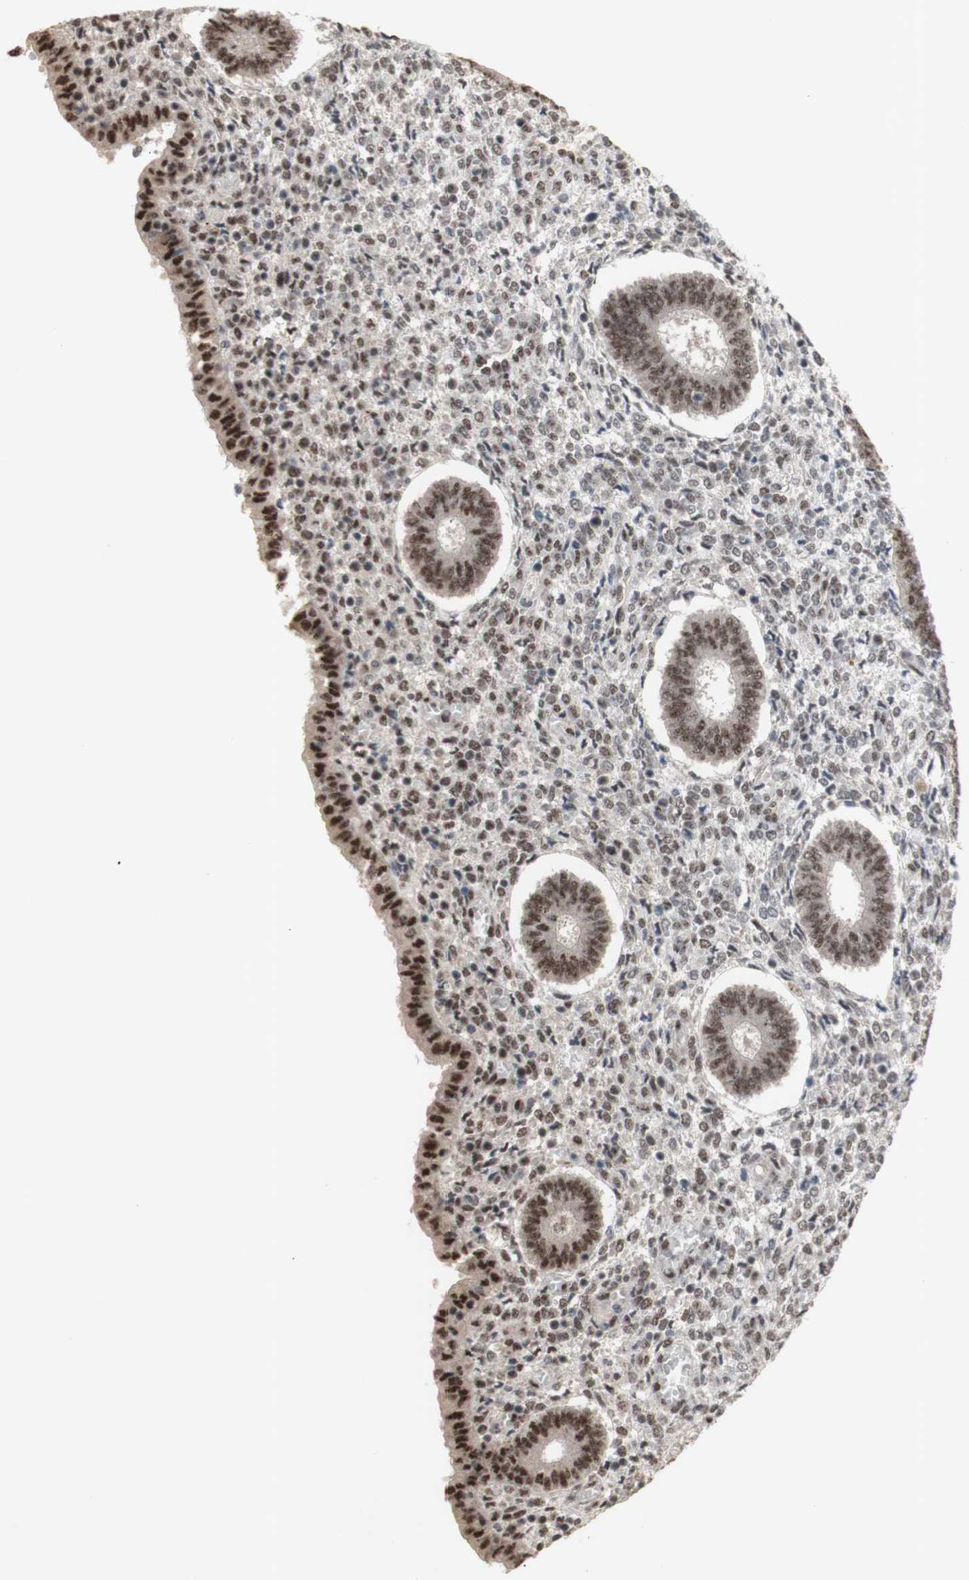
{"staining": {"intensity": "weak", "quantity": ">75%", "location": "nuclear"}, "tissue": "endometrium", "cell_type": "Cells in endometrial stroma", "image_type": "normal", "snomed": [{"axis": "morphology", "description": "Normal tissue, NOS"}, {"axis": "topography", "description": "Endometrium"}], "caption": "Immunohistochemical staining of normal endometrium shows >75% levels of weak nuclear protein staining in about >75% of cells in endometrial stroma. (DAB (3,3'-diaminobenzidine) IHC with brightfield microscopy, high magnification).", "gene": "SFPQ", "patient": {"sex": "female", "age": 35}}